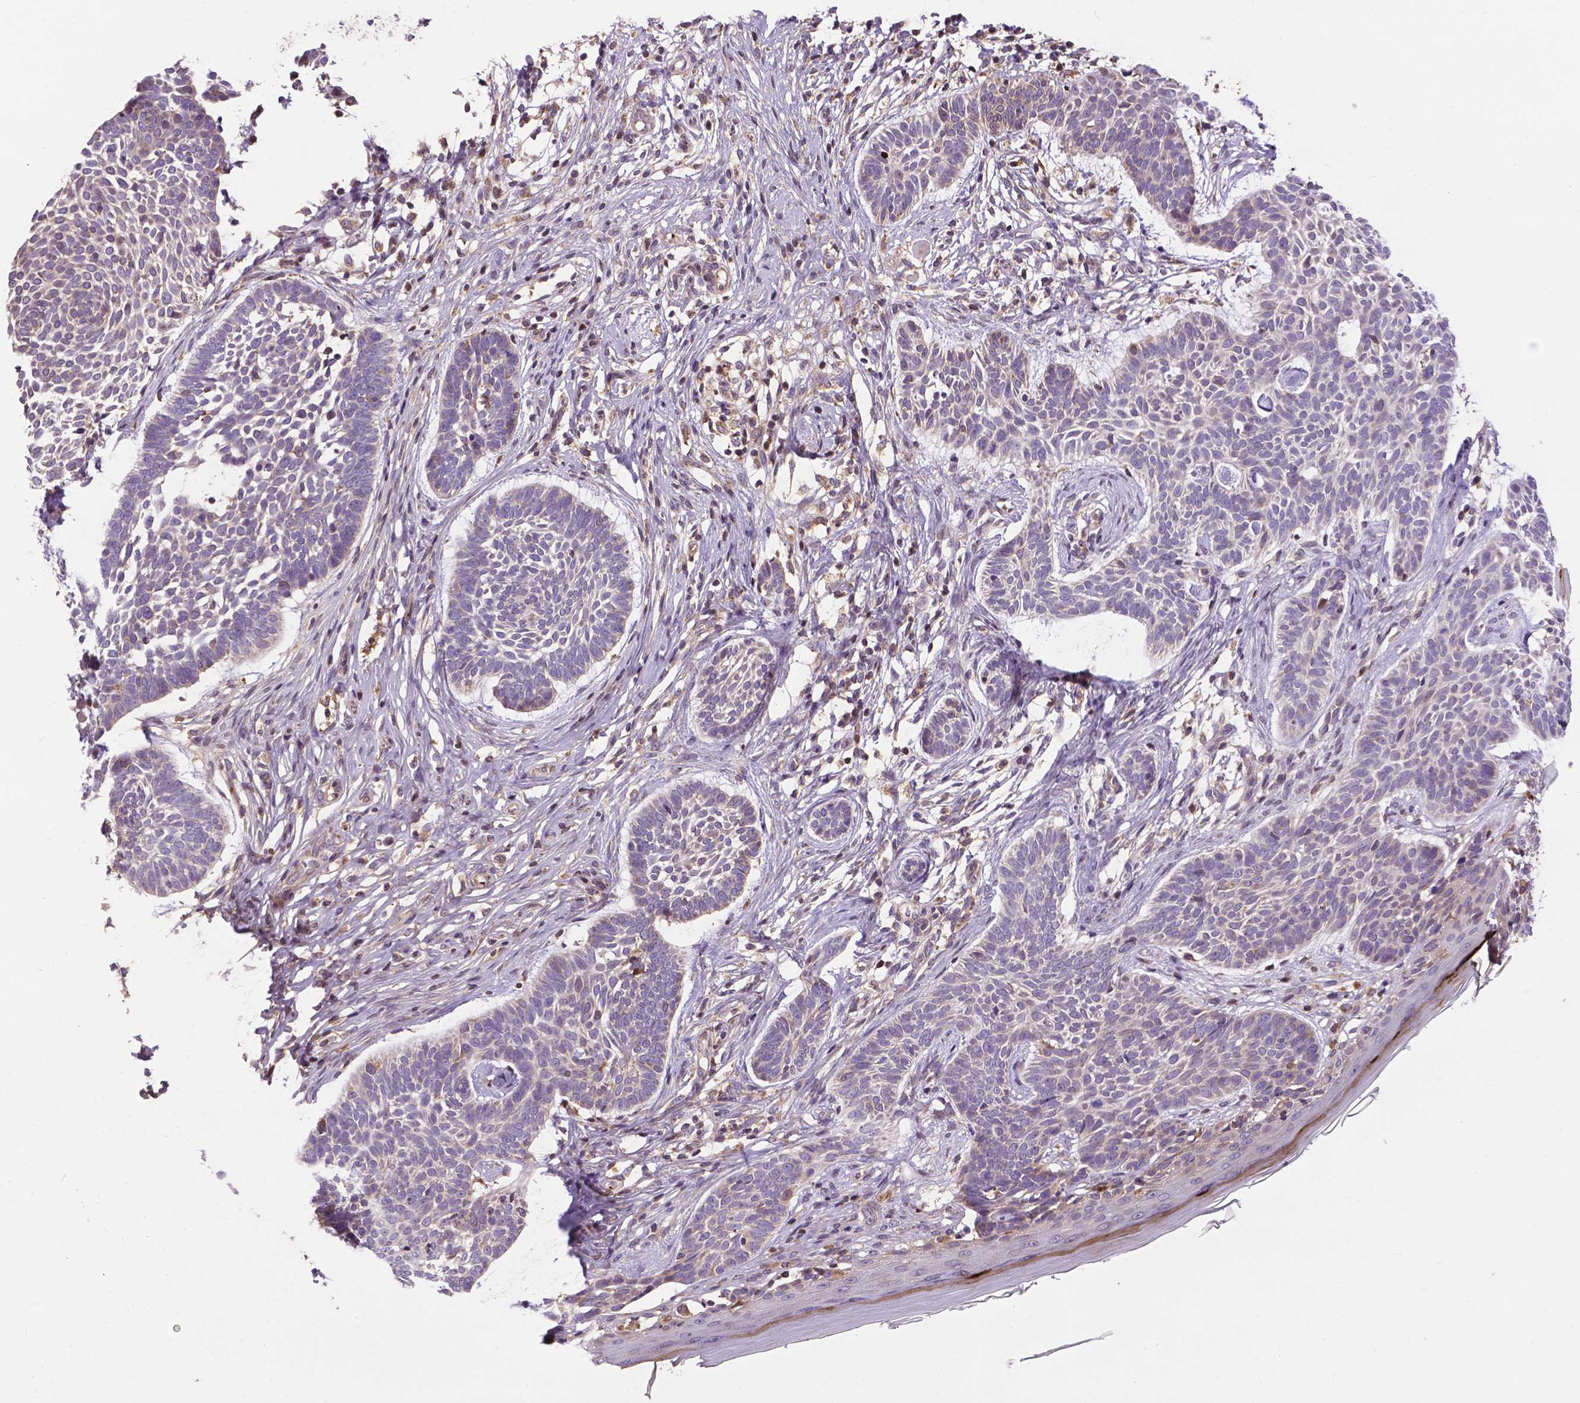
{"staining": {"intensity": "weak", "quantity": "<25%", "location": "cytoplasmic/membranous"}, "tissue": "skin cancer", "cell_type": "Tumor cells", "image_type": "cancer", "snomed": [{"axis": "morphology", "description": "Basal cell carcinoma"}, {"axis": "topography", "description": "Skin"}], "caption": "There is no significant positivity in tumor cells of skin cancer (basal cell carcinoma).", "gene": "SPNS2", "patient": {"sex": "male", "age": 85}}